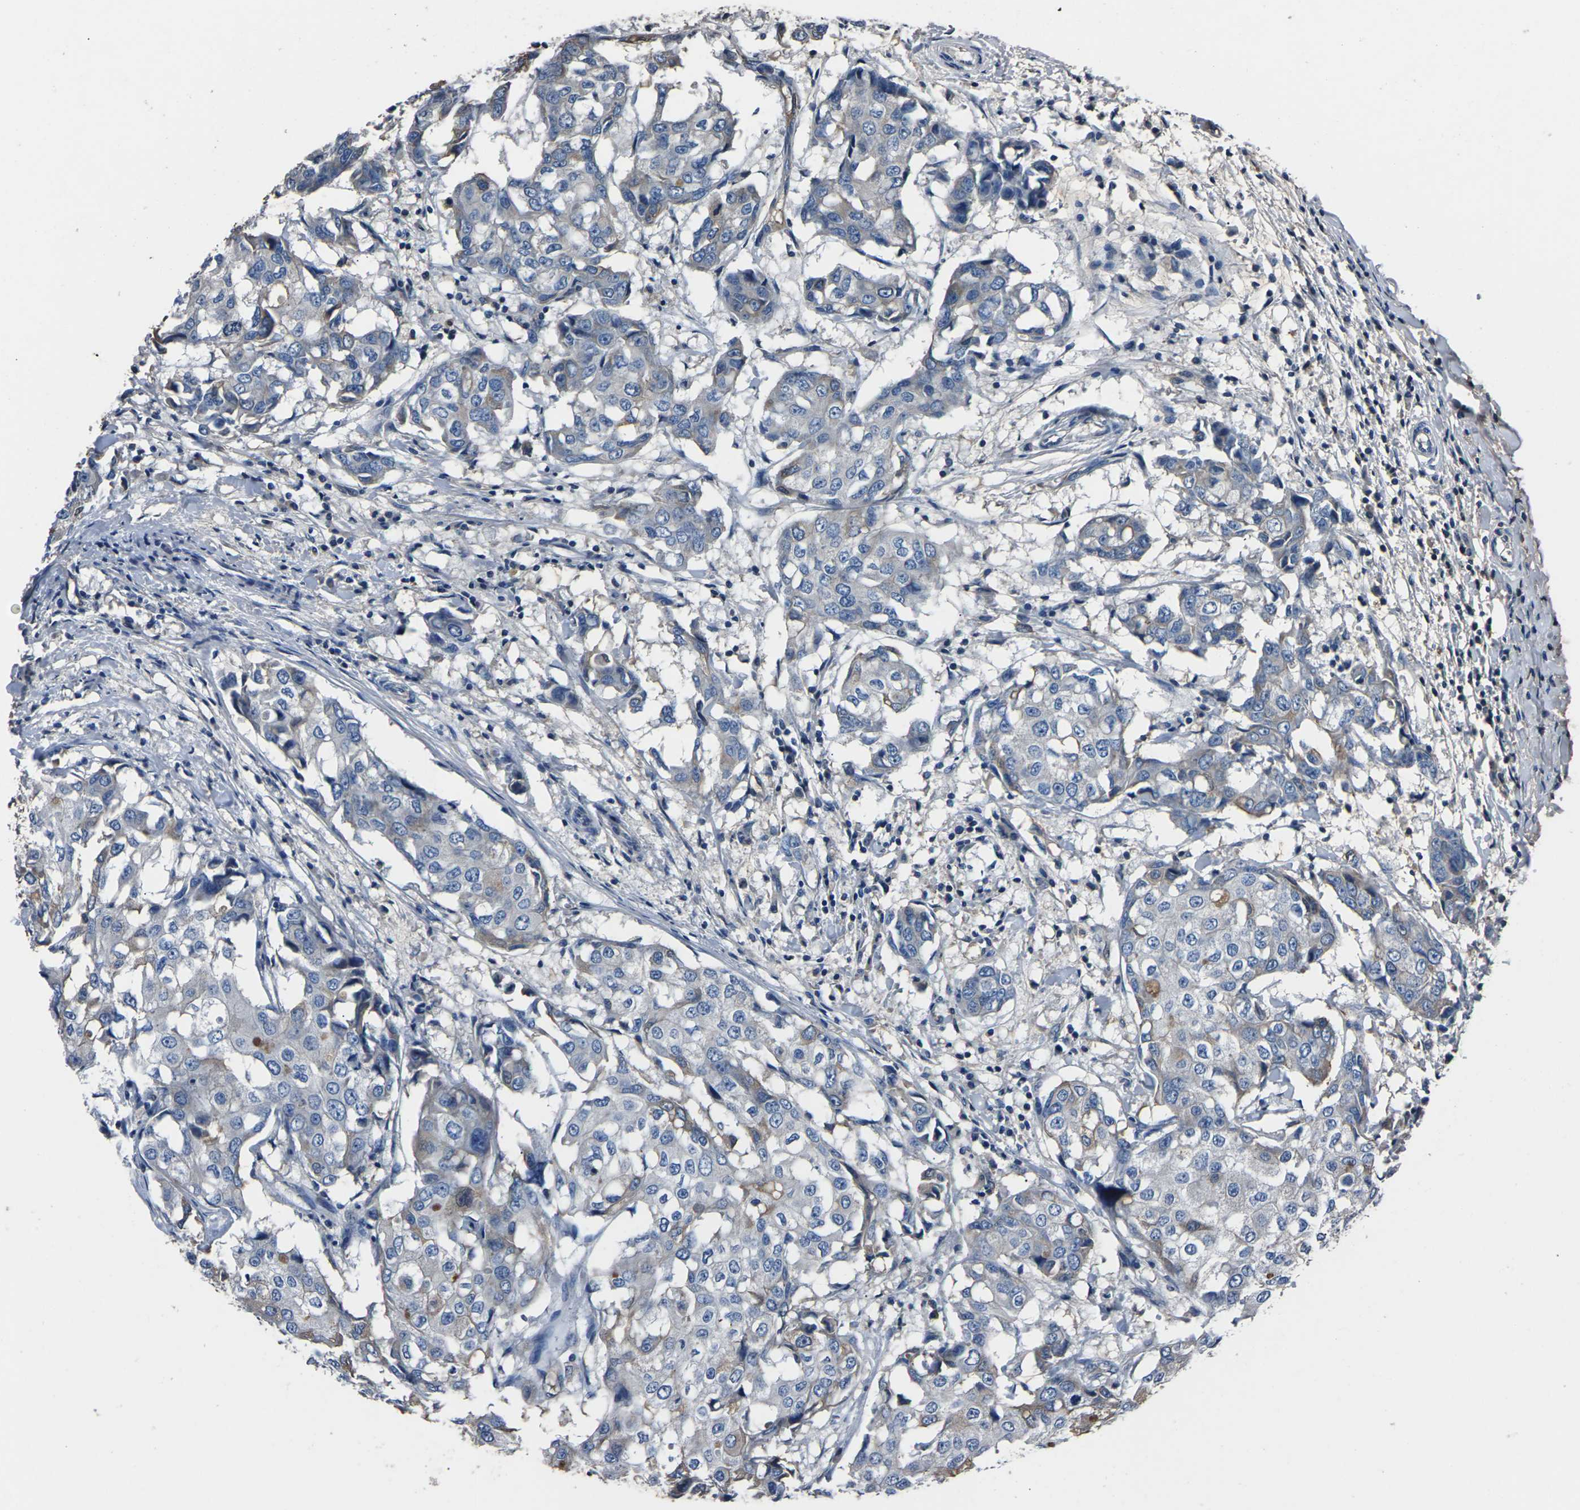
{"staining": {"intensity": "weak", "quantity": "<25%", "location": "cytoplasmic/membranous"}, "tissue": "breast cancer", "cell_type": "Tumor cells", "image_type": "cancer", "snomed": [{"axis": "morphology", "description": "Duct carcinoma"}, {"axis": "topography", "description": "Breast"}], "caption": "This histopathology image is of breast cancer (intraductal carcinoma) stained with immunohistochemistry to label a protein in brown with the nuclei are counter-stained blue. There is no staining in tumor cells.", "gene": "LEP", "patient": {"sex": "female", "age": 27}}